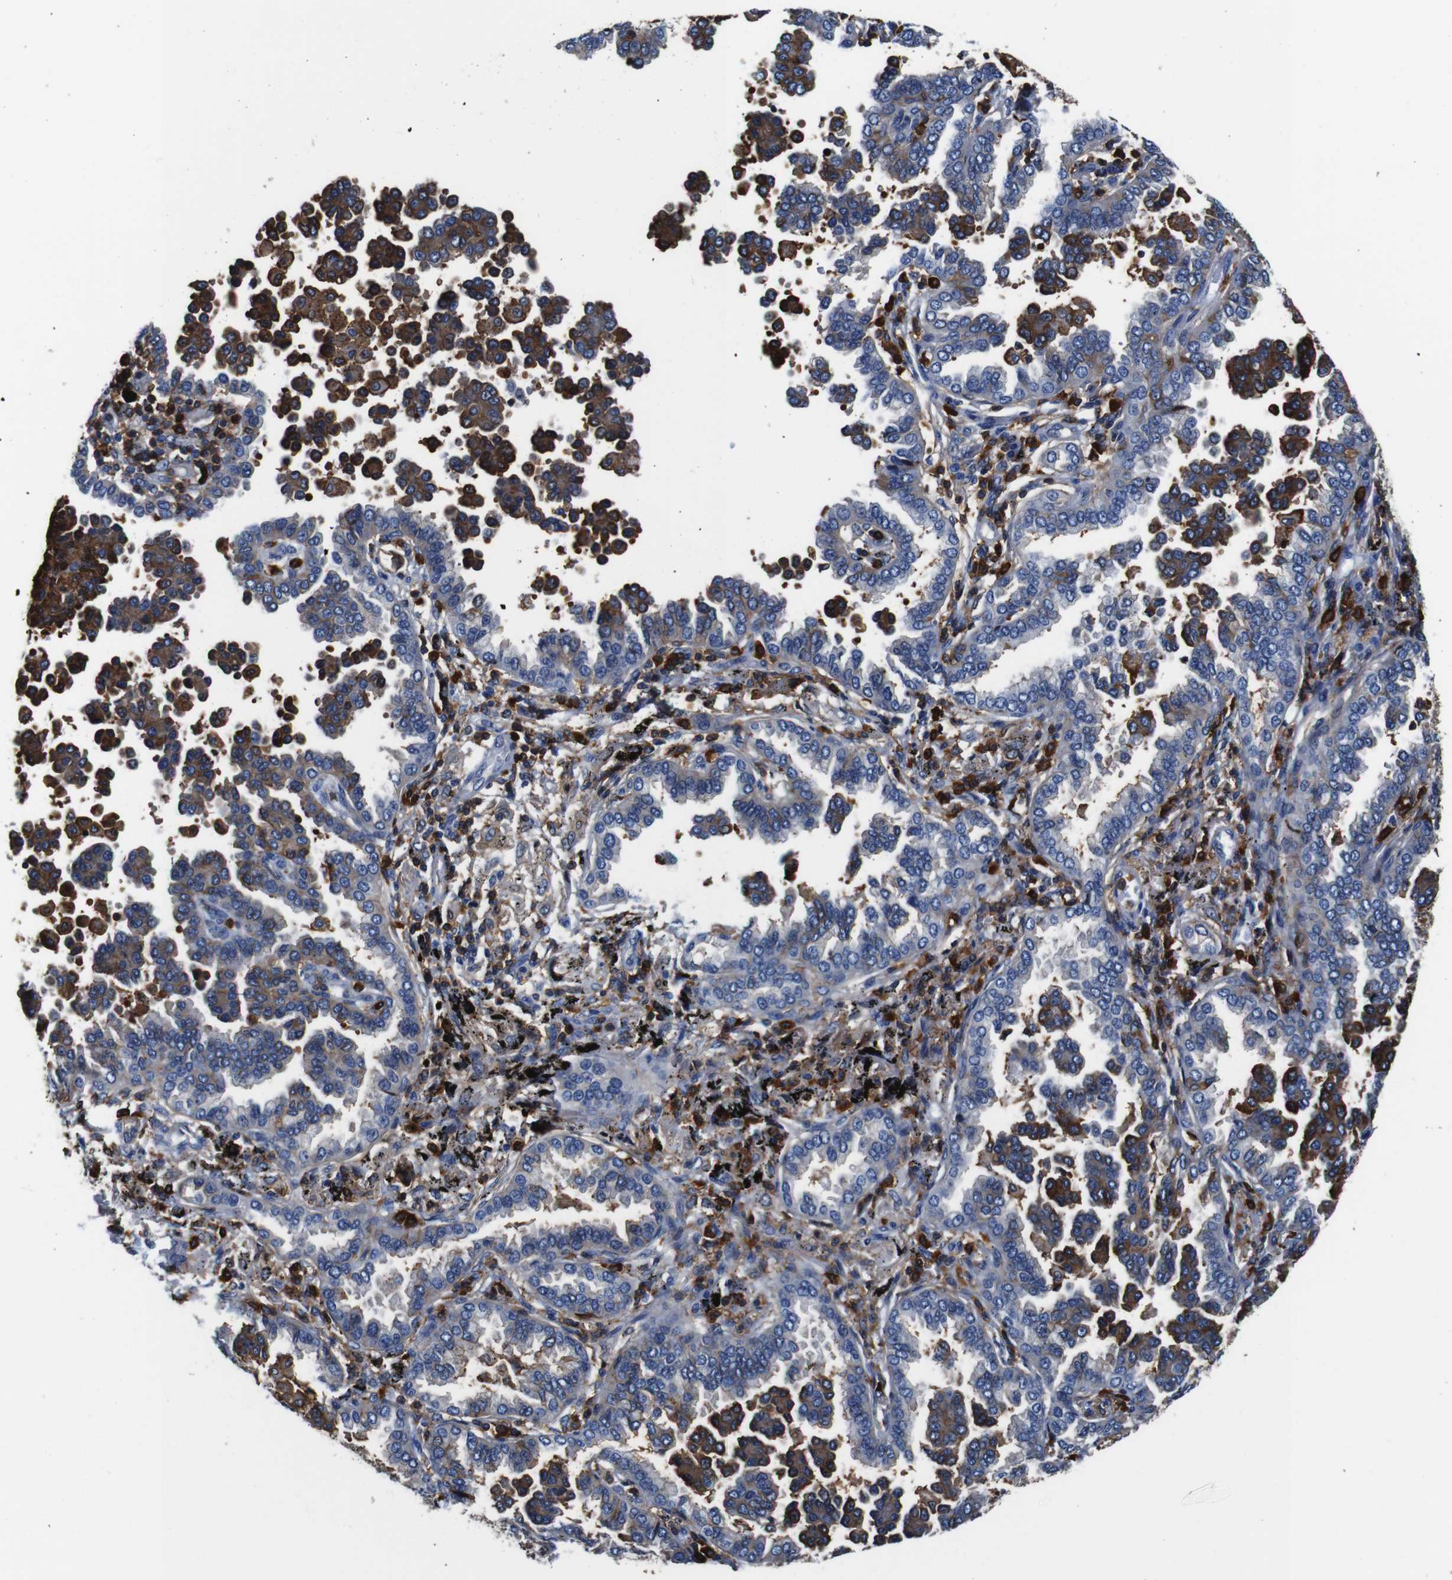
{"staining": {"intensity": "moderate", "quantity": "25%-75%", "location": "cytoplasmic/membranous"}, "tissue": "lung cancer", "cell_type": "Tumor cells", "image_type": "cancer", "snomed": [{"axis": "morphology", "description": "Normal tissue, NOS"}, {"axis": "morphology", "description": "Adenocarcinoma, NOS"}, {"axis": "topography", "description": "Lung"}], "caption": "An image of human adenocarcinoma (lung) stained for a protein displays moderate cytoplasmic/membranous brown staining in tumor cells.", "gene": "ANXA1", "patient": {"sex": "male", "age": 59}}